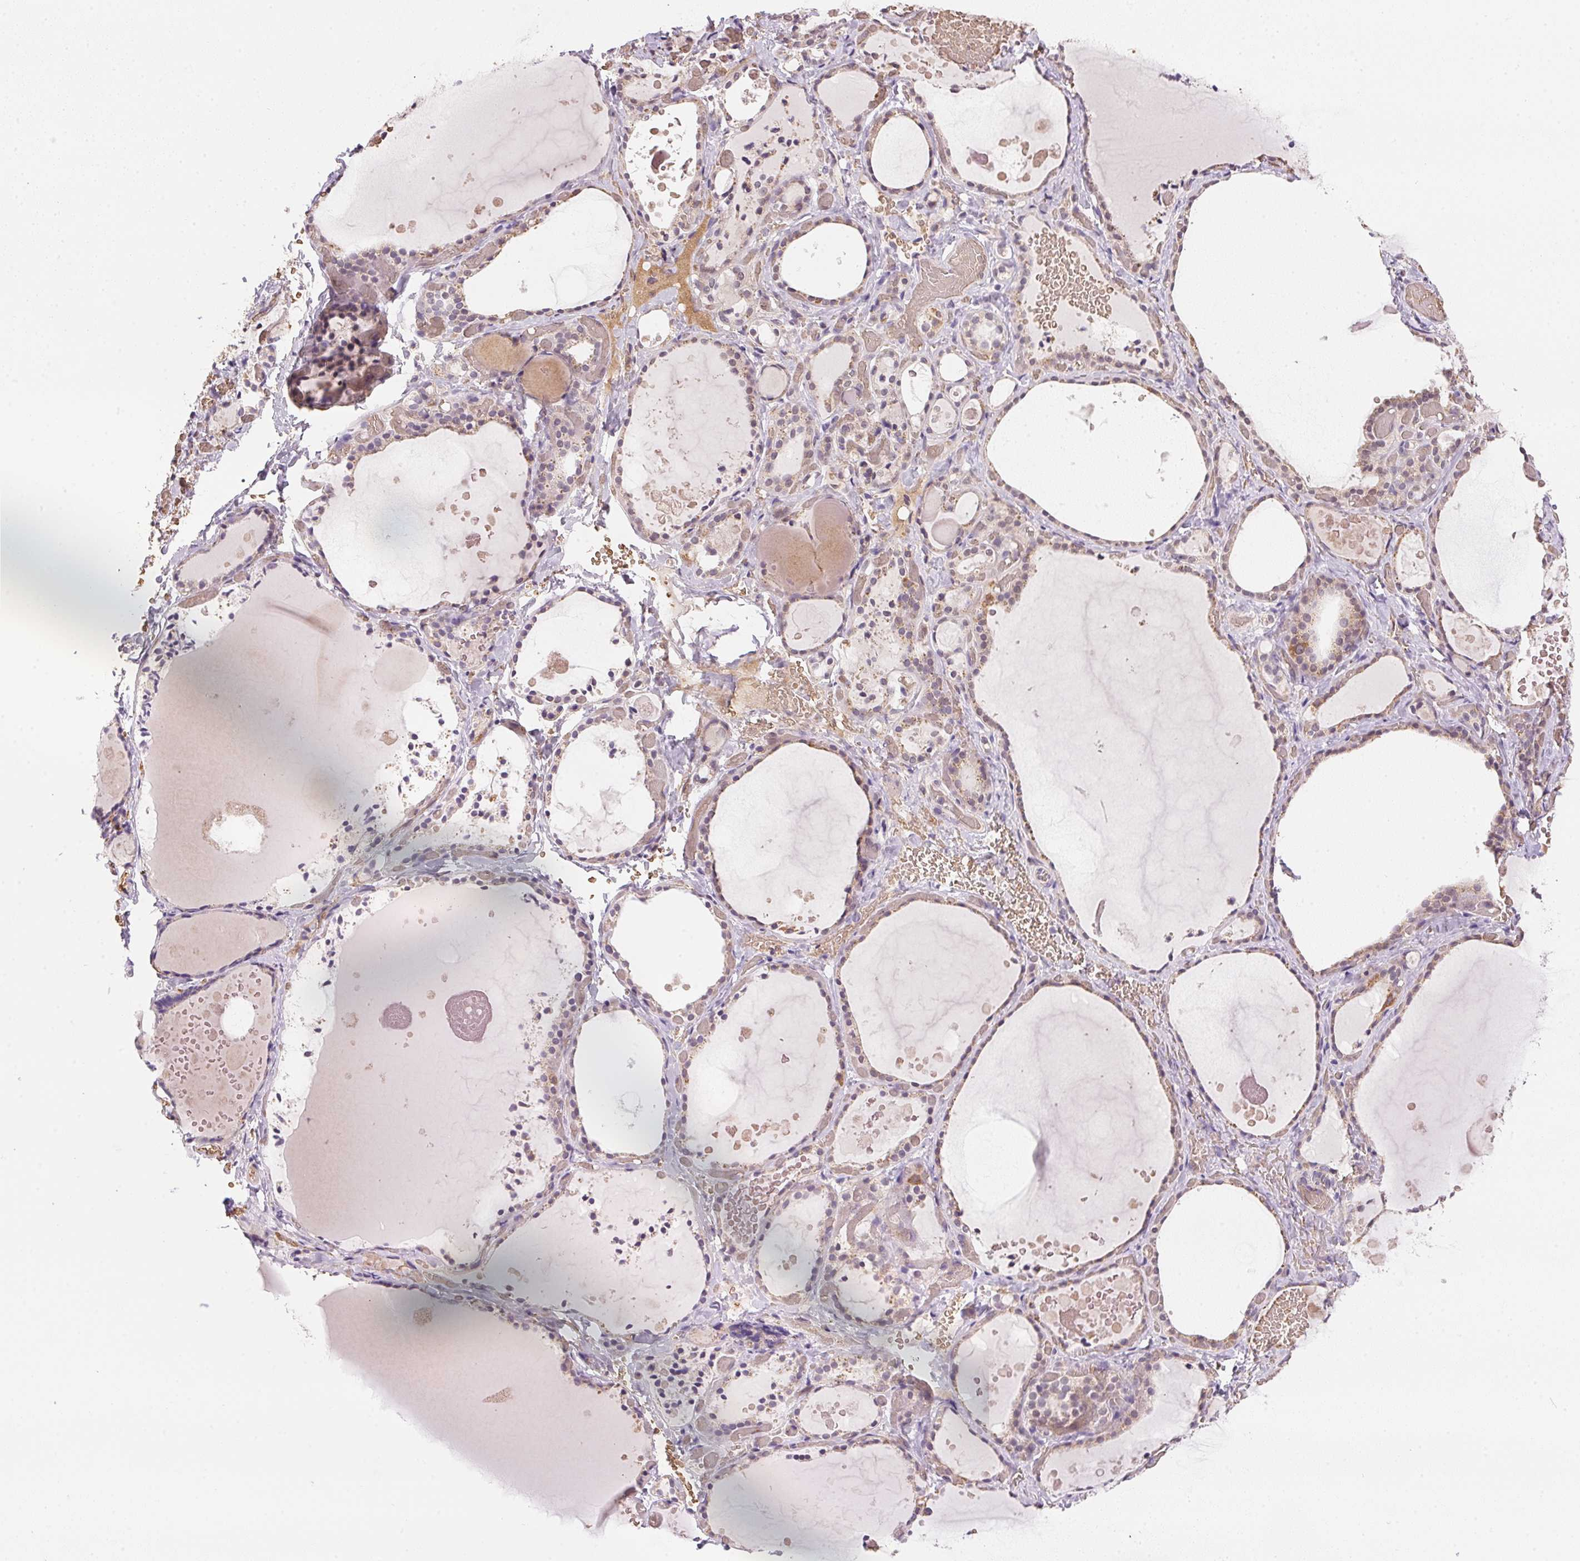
{"staining": {"intensity": "weak", "quantity": "25%-75%", "location": "cytoplasmic/membranous"}, "tissue": "thyroid gland", "cell_type": "Glandular cells", "image_type": "normal", "snomed": [{"axis": "morphology", "description": "Normal tissue, NOS"}, {"axis": "topography", "description": "Thyroid gland"}], "caption": "The histopathology image demonstrates immunohistochemical staining of benign thyroid gland. There is weak cytoplasmic/membranous staining is appreciated in about 25%-75% of glandular cells.", "gene": "METTL13", "patient": {"sex": "female", "age": 56}}